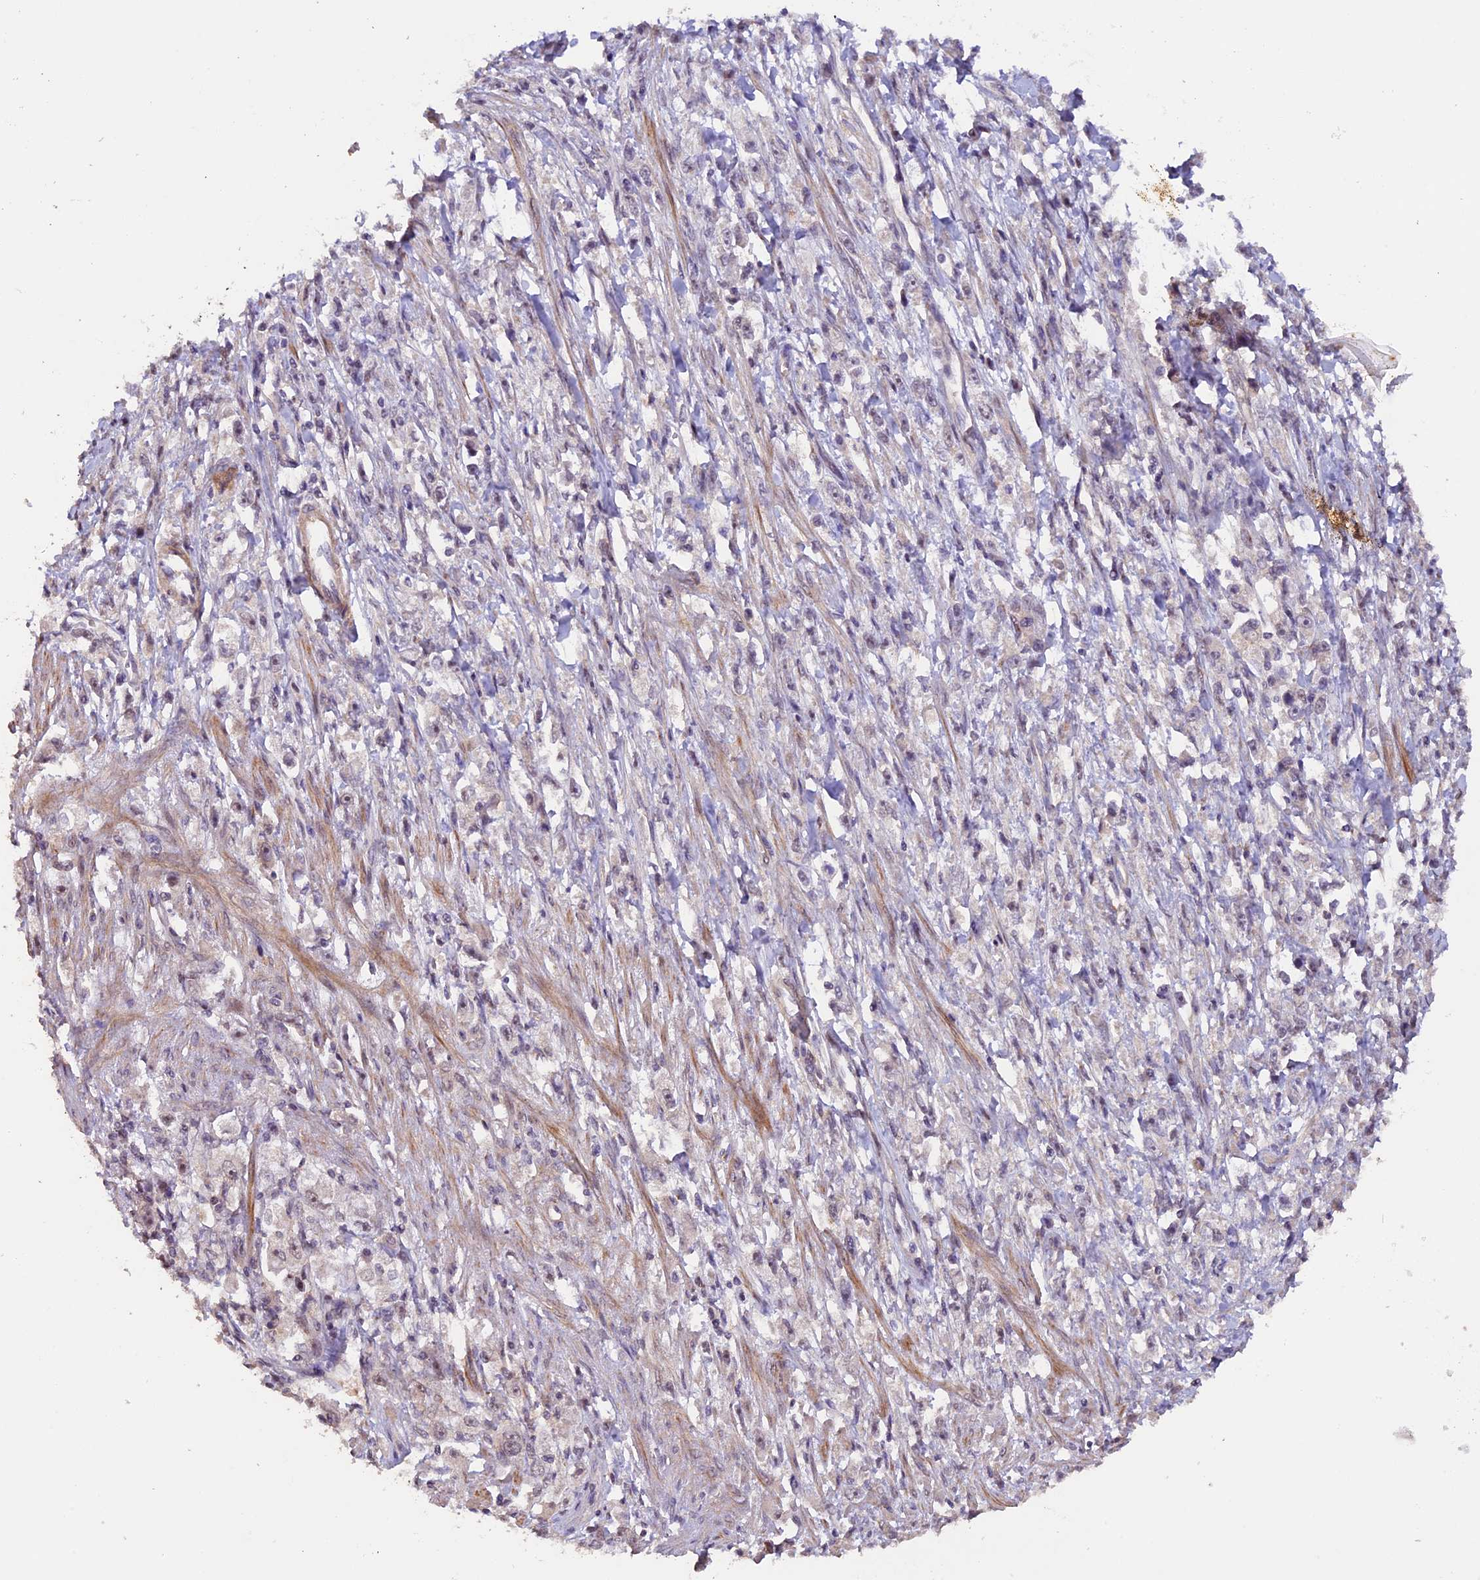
{"staining": {"intensity": "negative", "quantity": "none", "location": "none"}, "tissue": "stomach cancer", "cell_type": "Tumor cells", "image_type": "cancer", "snomed": [{"axis": "morphology", "description": "Adenocarcinoma, NOS"}, {"axis": "topography", "description": "Stomach"}], "caption": "The immunohistochemistry image has no significant staining in tumor cells of stomach adenocarcinoma tissue. (Brightfield microscopy of DAB immunohistochemistry at high magnification).", "gene": "GNB5", "patient": {"sex": "female", "age": 59}}